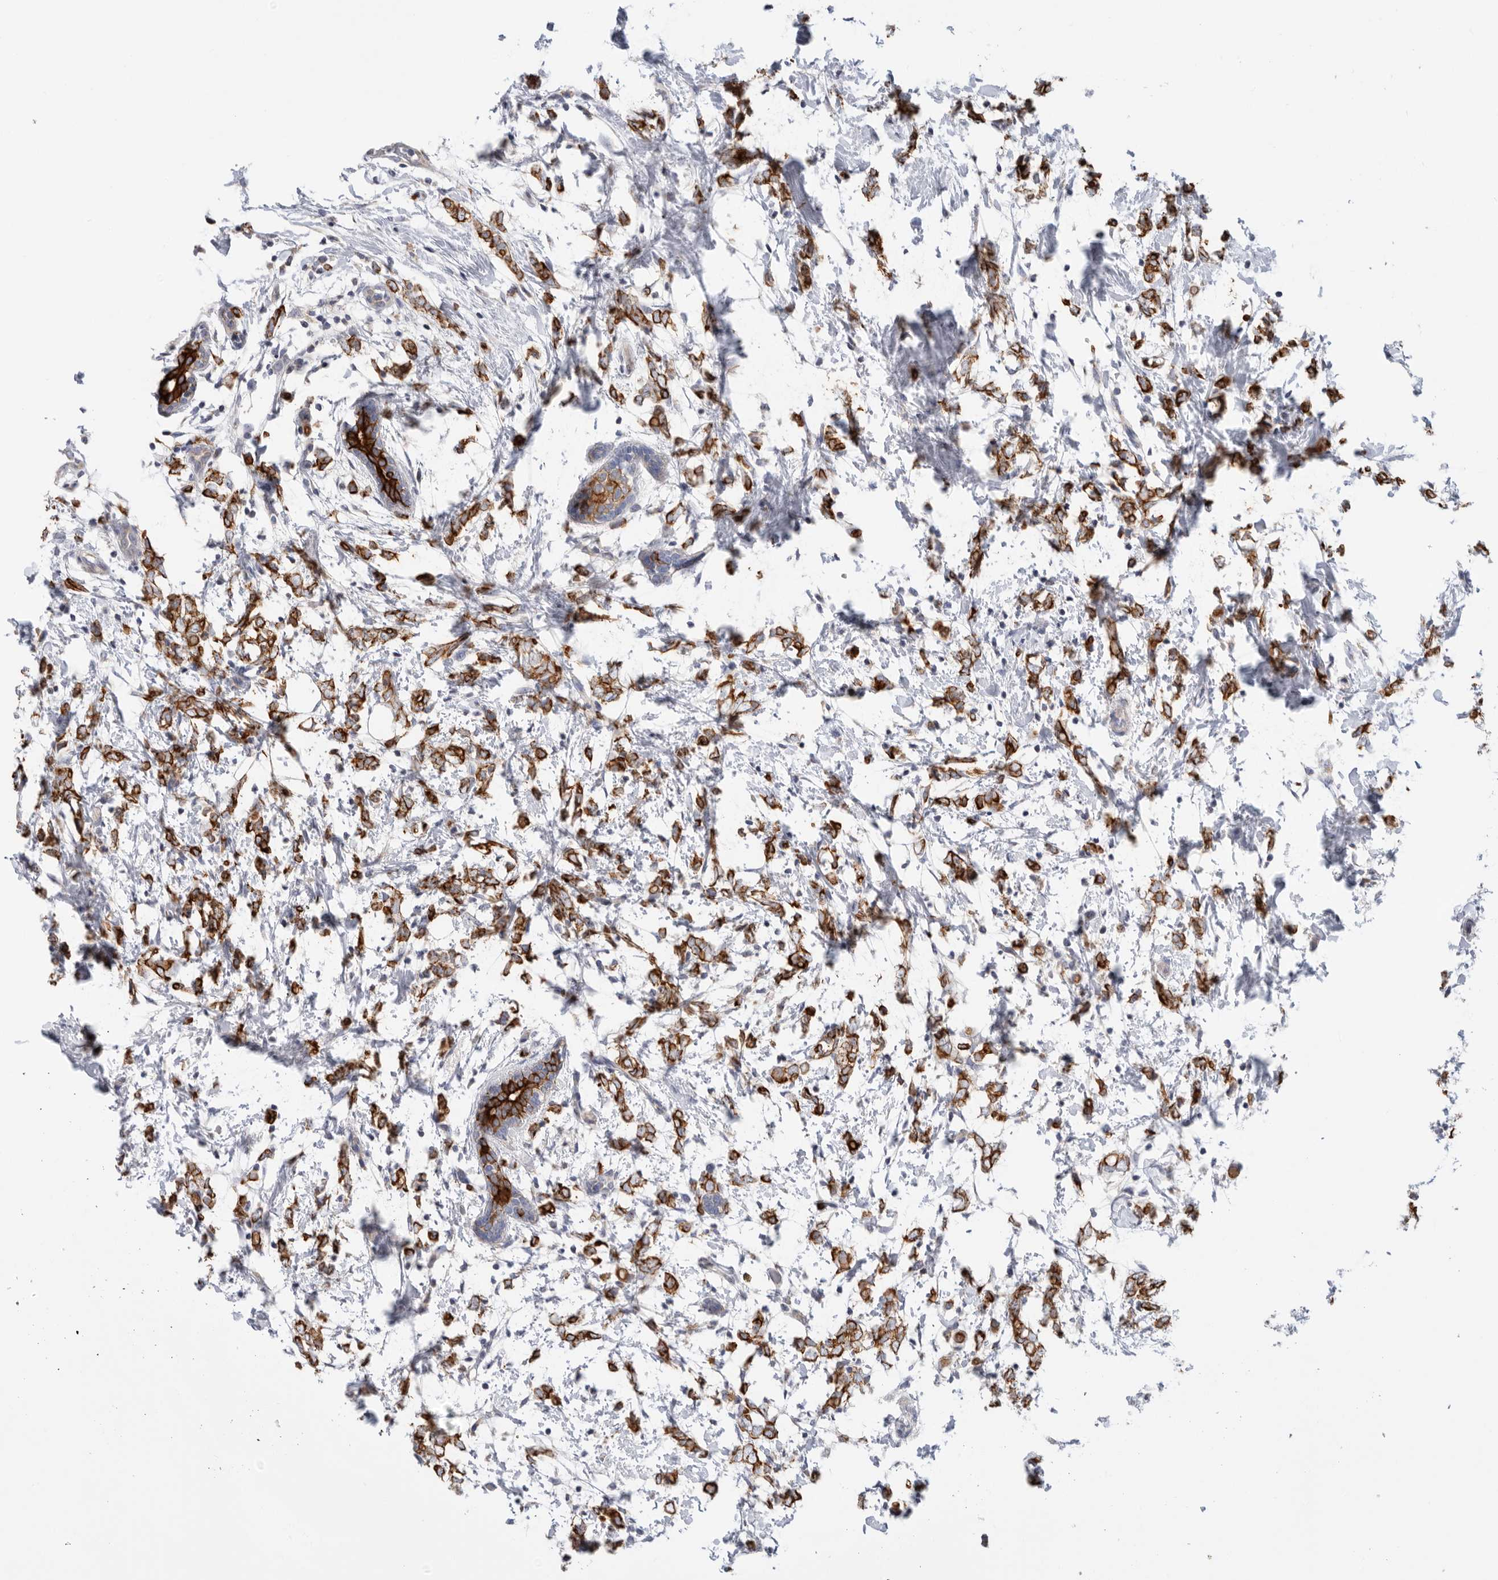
{"staining": {"intensity": "strong", "quantity": ">75%", "location": "cytoplasmic/membranous"}, "tissue": "breast cancer", "cell_type": "Tumor cells", "image_type": "cancer", "snomed": [{"axis": "morphology", "description": "Normal tissue, NOS"}, {"axis": "morphology", "description": "Lobular carcinoma"}, {"axis": "topography", "description": "Breast"}], "caption": "Breast lobular carcinoma was stained to show a protein in brown. There is high levels of strong cytoplasmic/membranous staining in about >75% of tumor cells. (DAB (3,3'-diaminobenzidine) = brown stain, brightfield microscopy at high magnification).", "gene": "MTFR1L", "patient": {"sex": "female", "age": 47}}